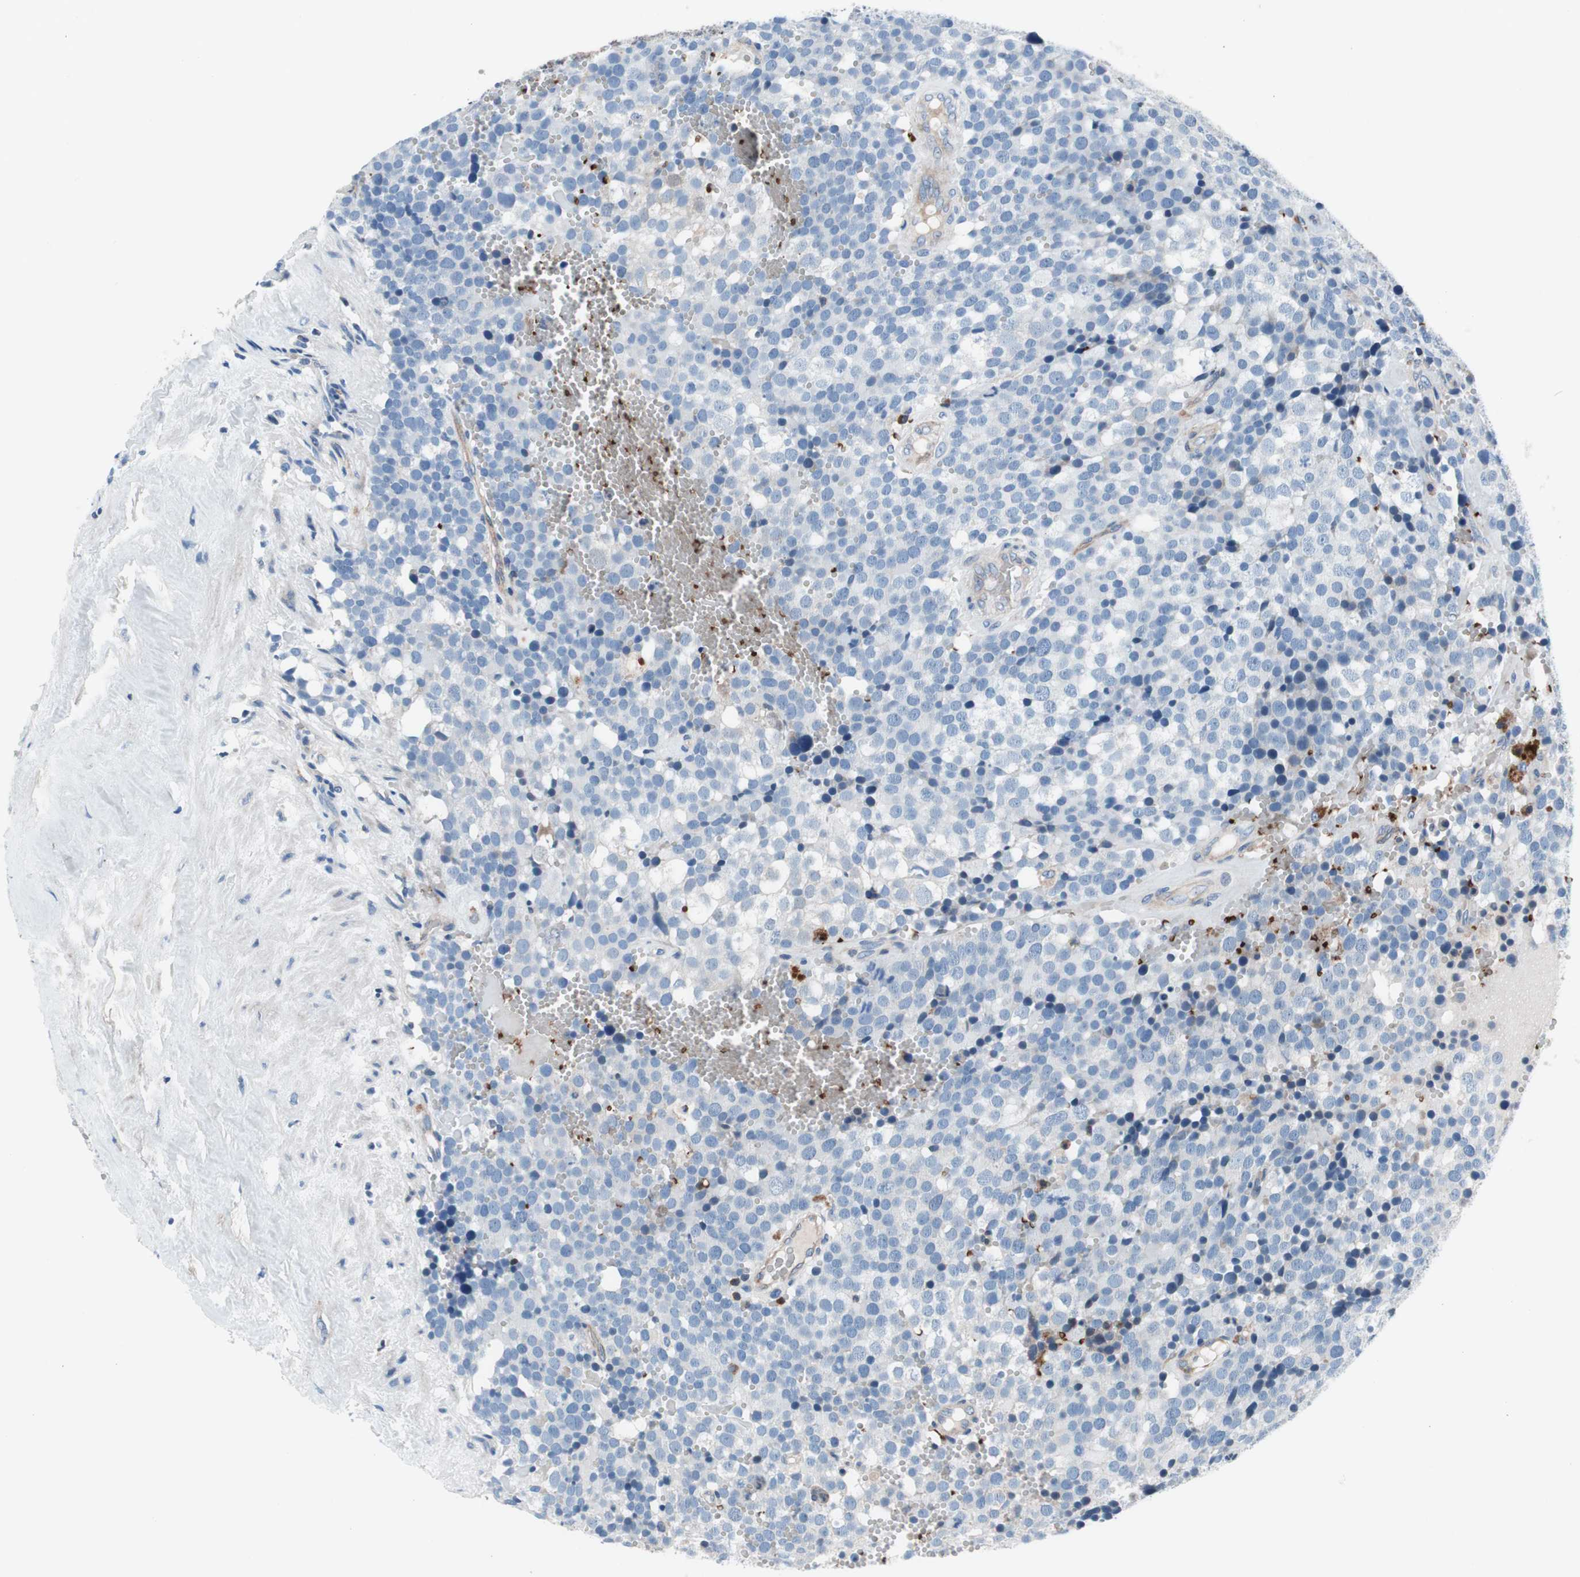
{"staining": {"intensity": "negative", "quantity": "none", "location": "none"}, "tissue": "testis cancer", "cell_type": "Tumor cells", "image_type": "cancer", "snomed": [{"axis": "morphology", "description": "Seminoma, NOS"}, {"axis": "topography", "description": "Testis"}], "caption": "Testis seminoma was stained to show a protein in brown. There is no significant staining in tumor cells.", "gene": "PRDX2", "patient": {"sex": "male", "age": 71}}